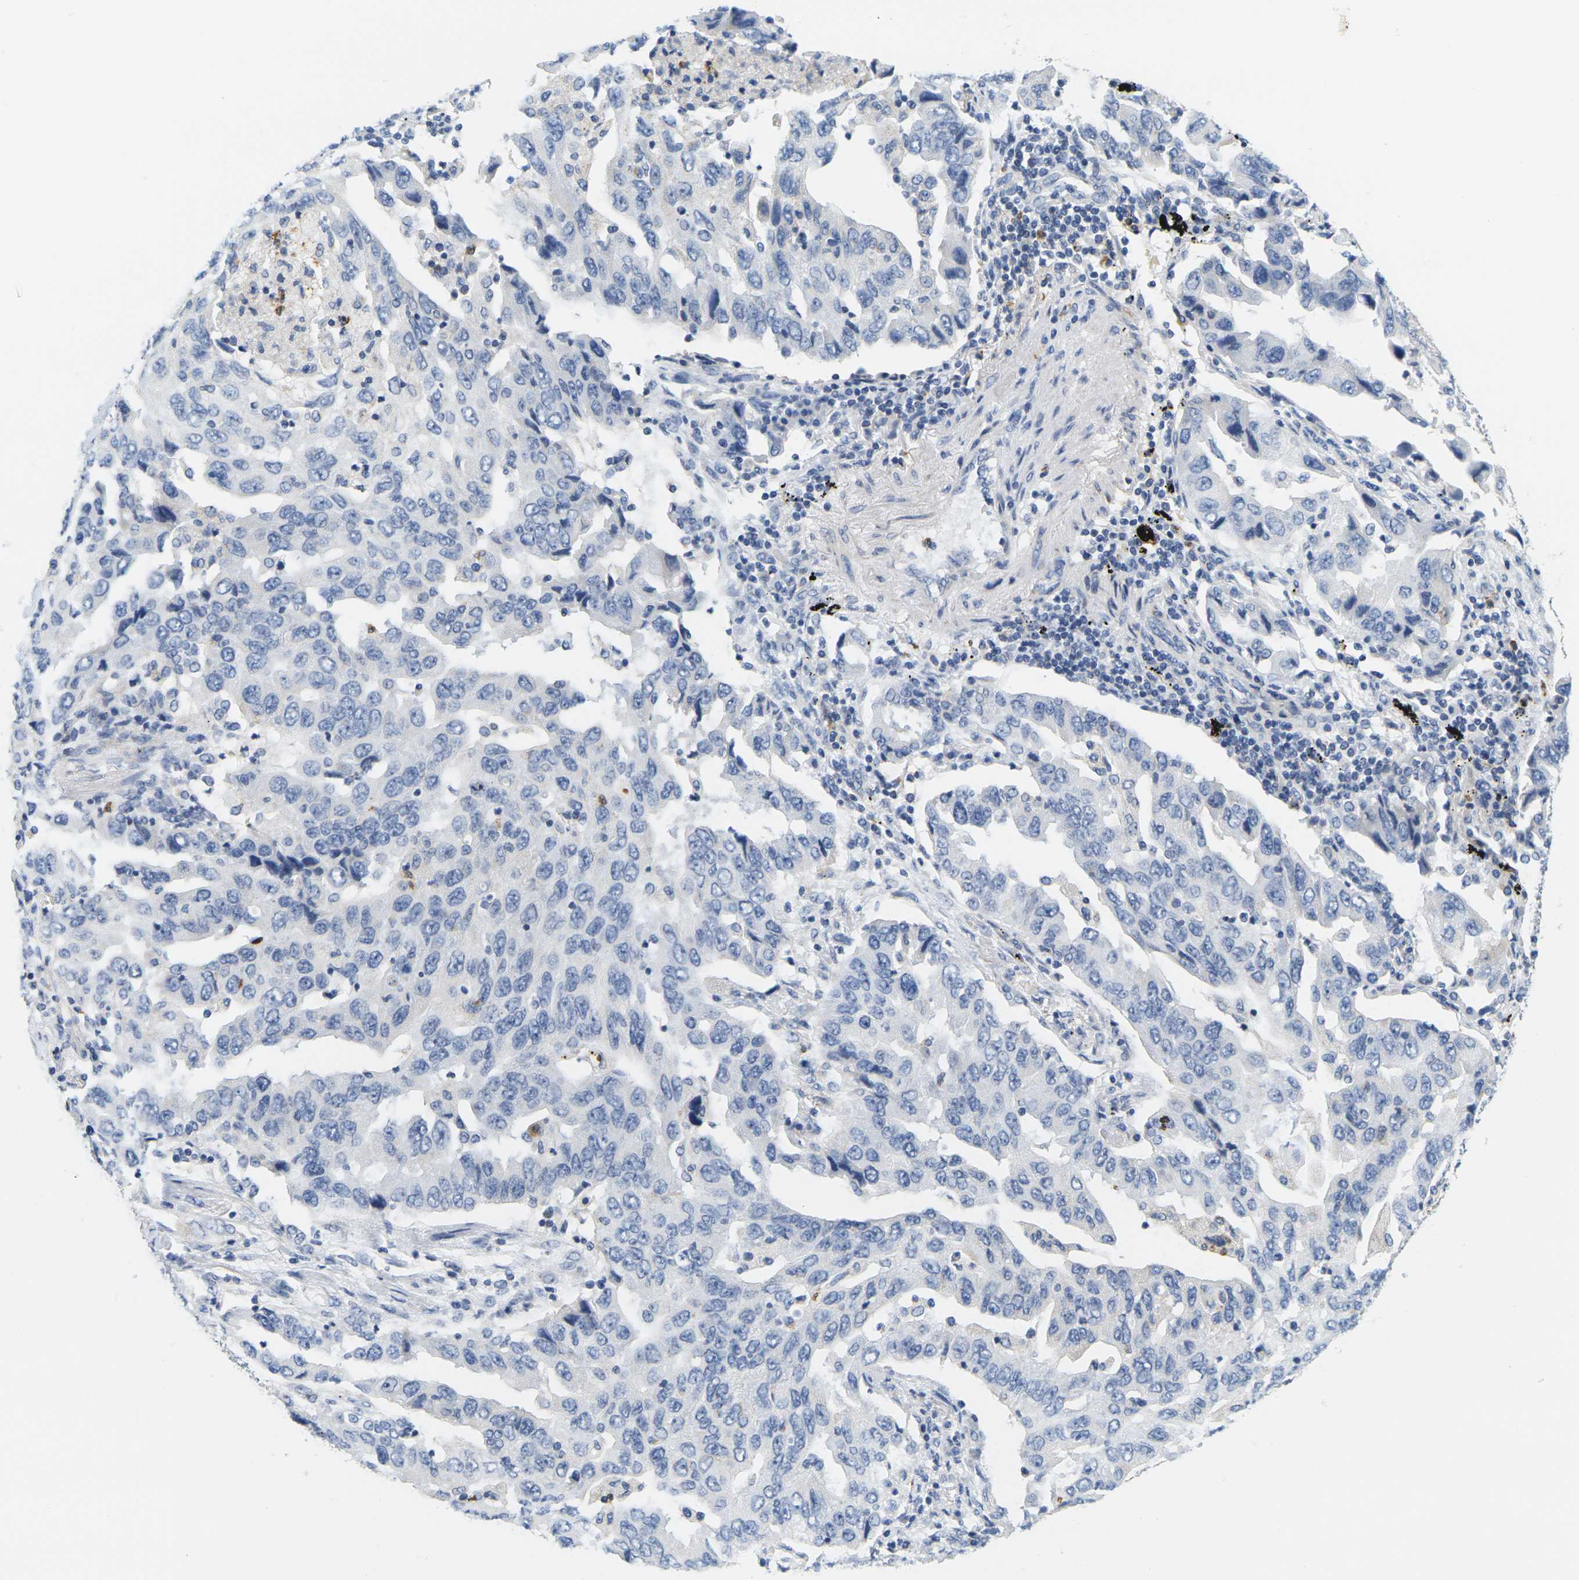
{"staining": {"intensity": "negative", "quantity": "none", "location": "none"}, "tissue": "lung cancer", "cell_type": "Tumor cells", "image_type": "cancer", "snomed": [{"axis": "morphology", "description": "Adenocarcinoma, NOS"}, {"axis": "topography", "description": "Lung"}], "caption": "Immunohistochemistry of lung cancer demonstrates no expression in tumor cells.", "gene": "KLK5", "patient": {"sex": "female", "age": 65}}